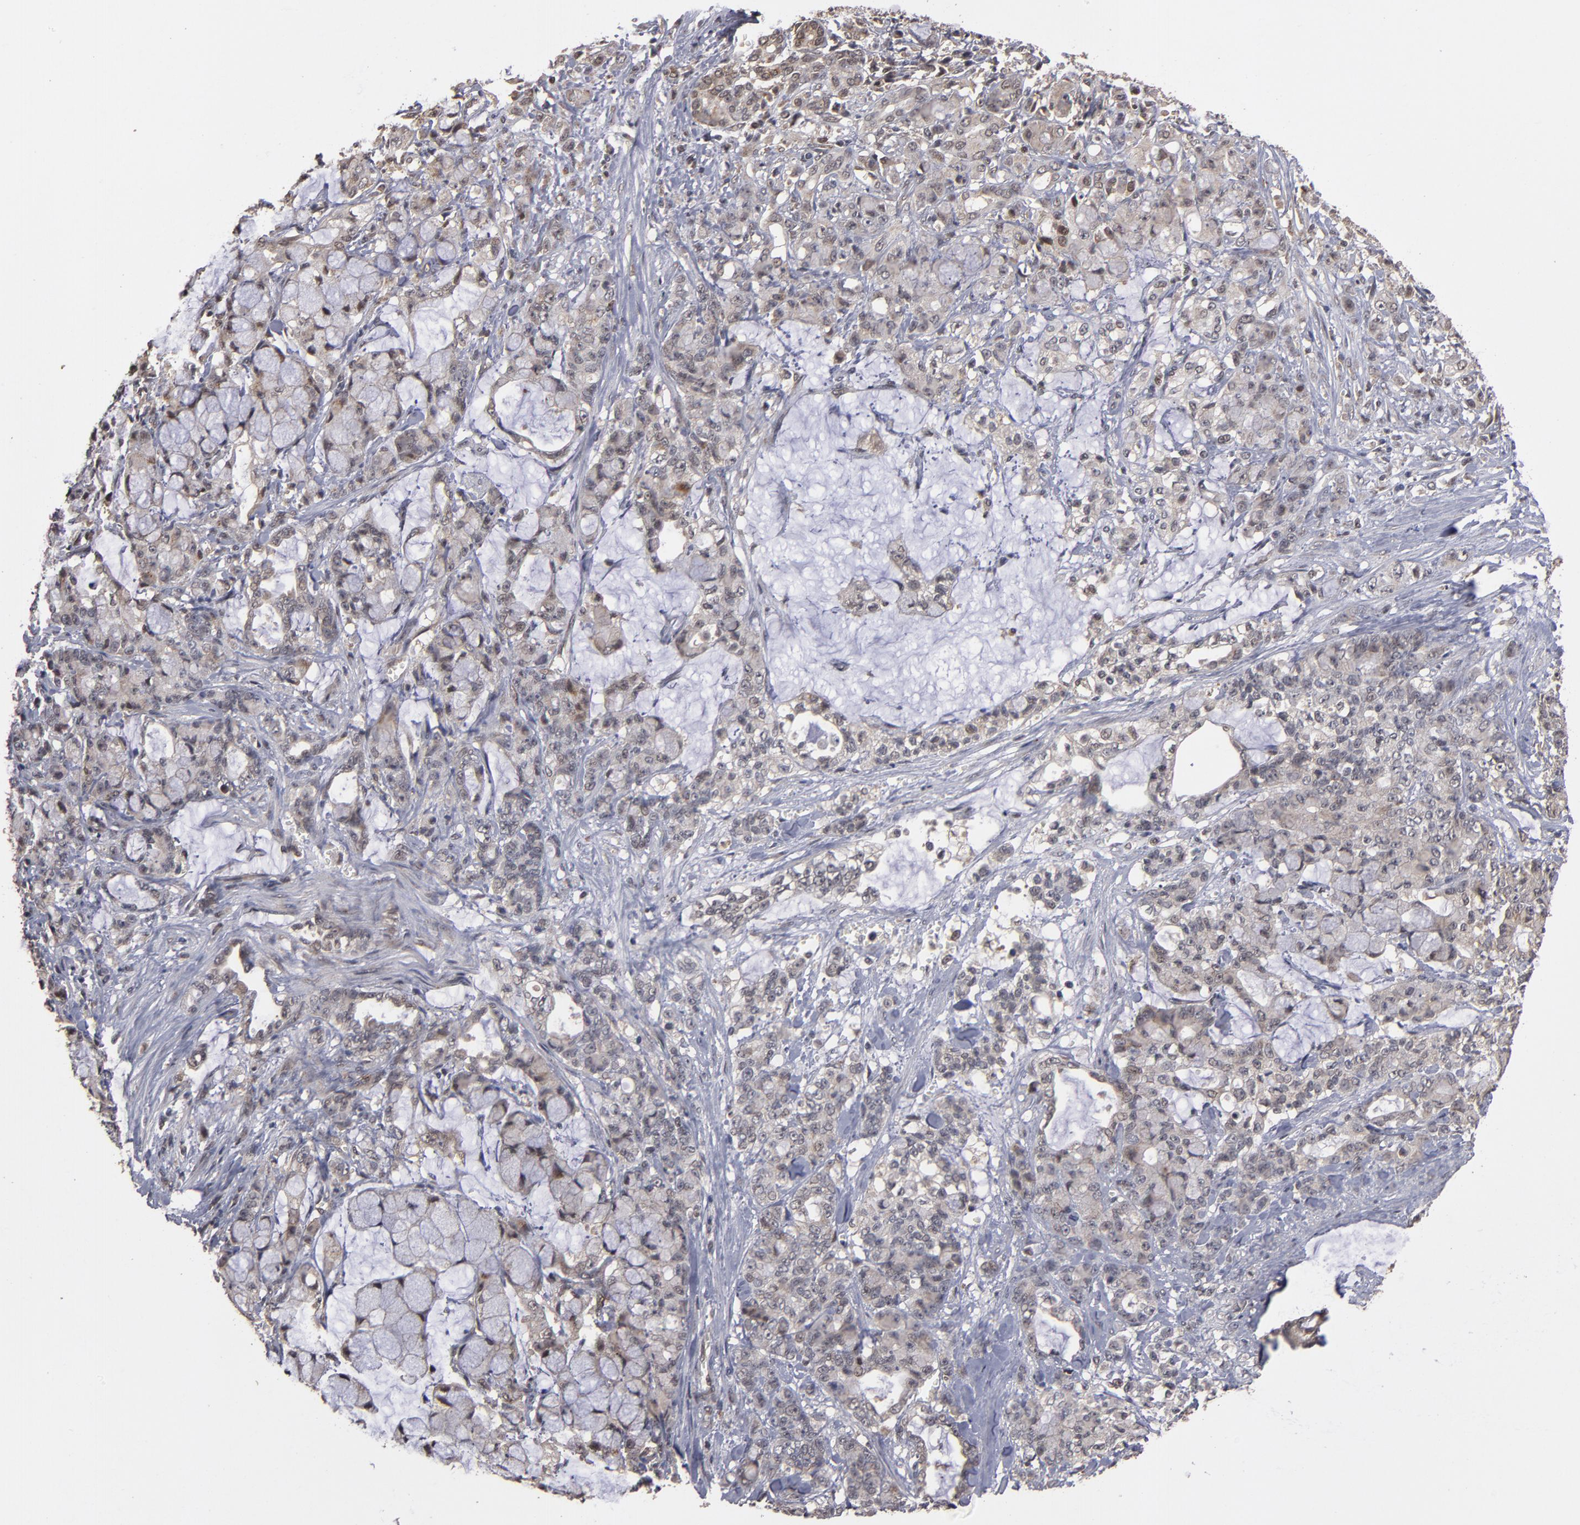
{"staining": {"intensity": "weak", "quantity": "<25%", "location": "cytoplasmic/membranous"}, "tissue": "pancreatic cancer", "cell_type": "Tumor cells", "image_type": "cancer", "snomed": [{"axis": "morphology", "description": "Adenocarcinoma, NOS"}, {"axis": "topography", "description": "Pancreas"}], "caption": "Pancreatic cancer (adenocarcinoma) was stained to show a protein in brown. There is no significant expression in tumor cells.", "gene": "CUL5", "patient": {"sex": "female", "age": 73}}